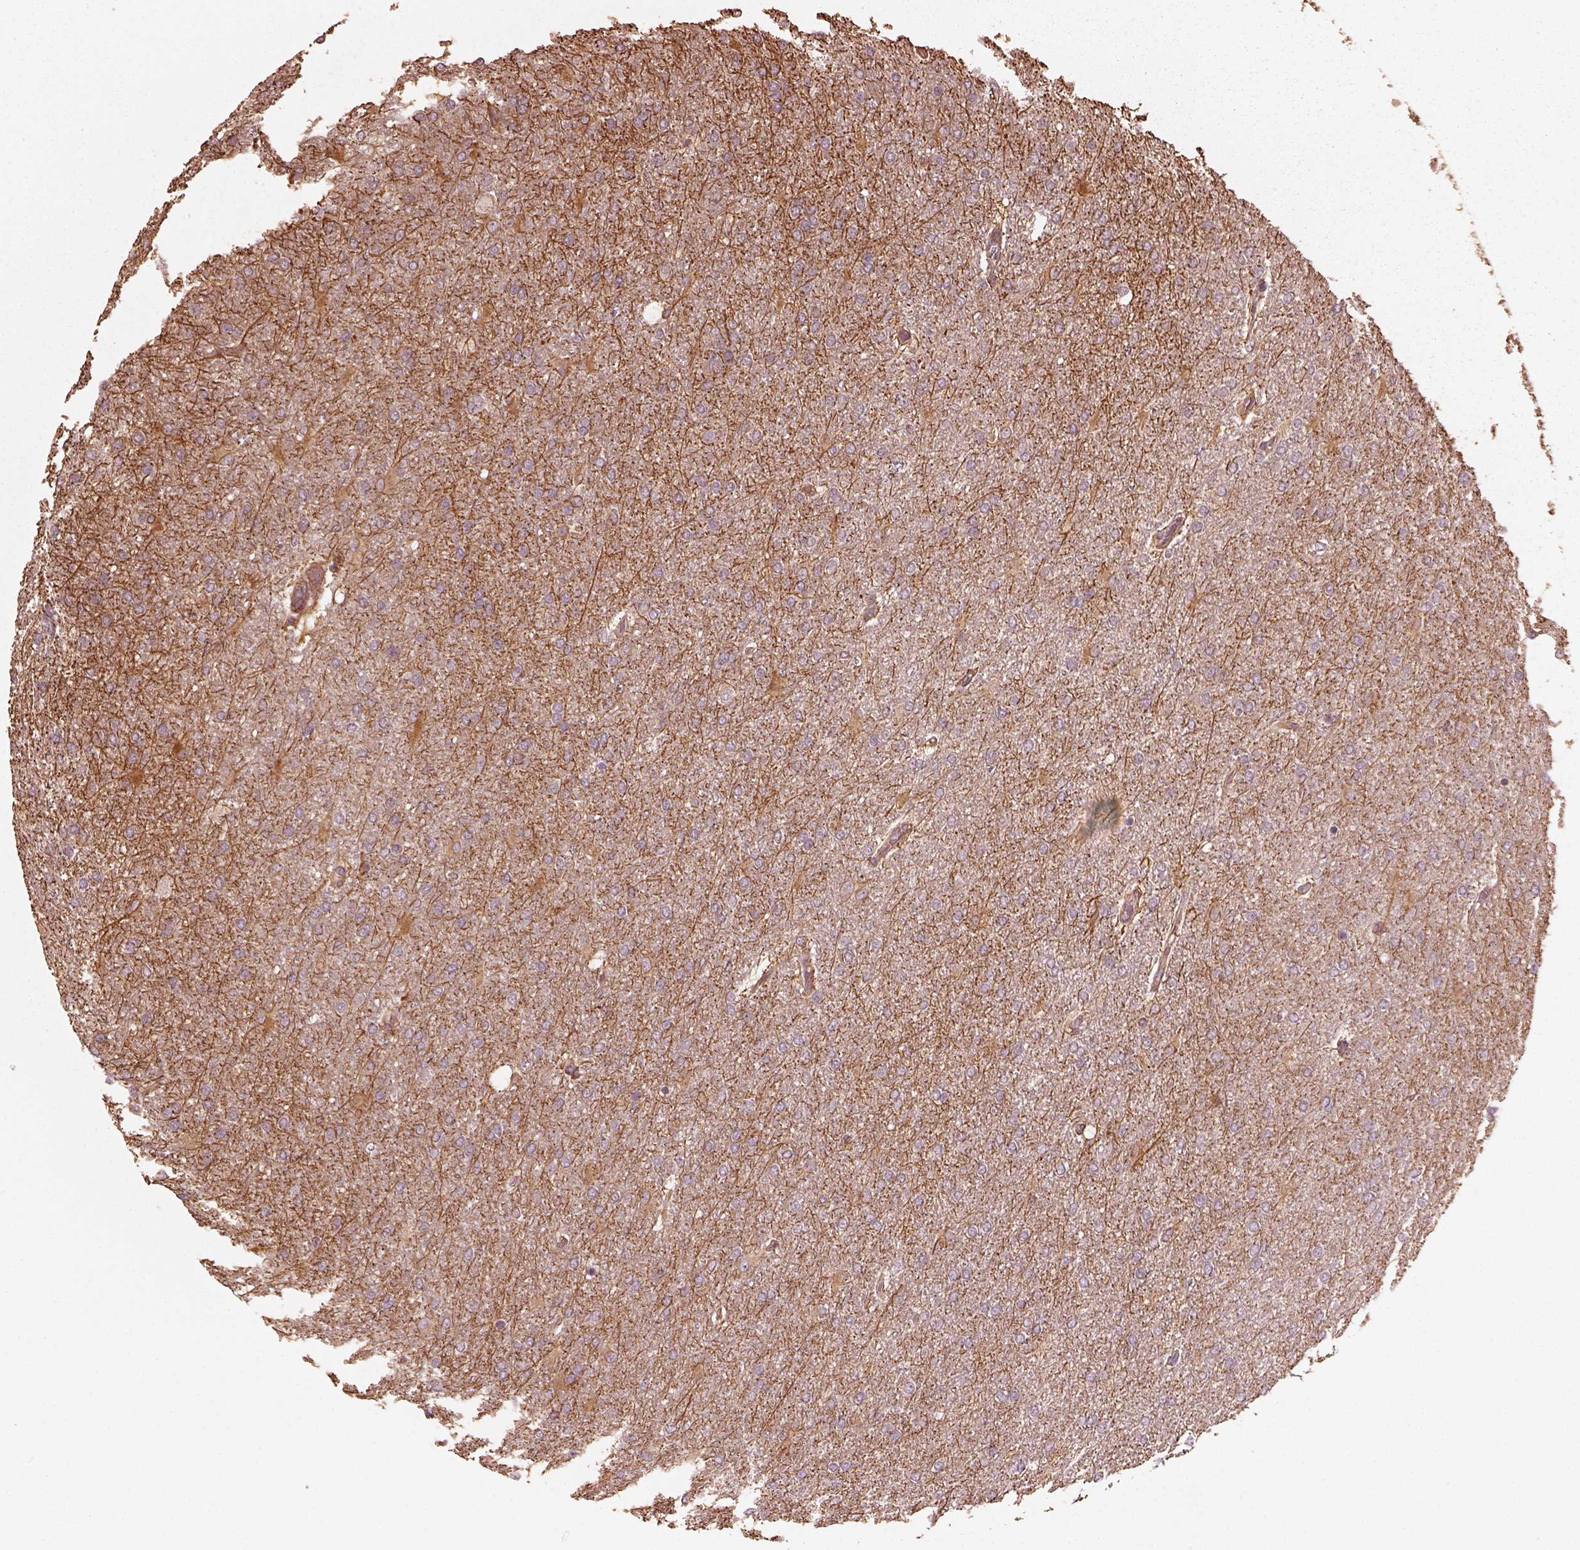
{"staining": {"intensity": "negative", "quantity": "none", "location": "none"}, "tissue": "glioma", "cell_type": "Tumor cells", "image_type": "cancer", "snomed": [{"axis": "morphology", "description": "Glioma, malignant, High grade"}, {"axis": "topography", "description": "Cerebral cortex"}], "caption": "This is a micrograph of immunohistochemistry (IHC) staining of malignant high-grade glioma, which shows no positivity in tumor cells.", "gene": "GTPBP1", "patient": {"sex": "male", "age": 70}}